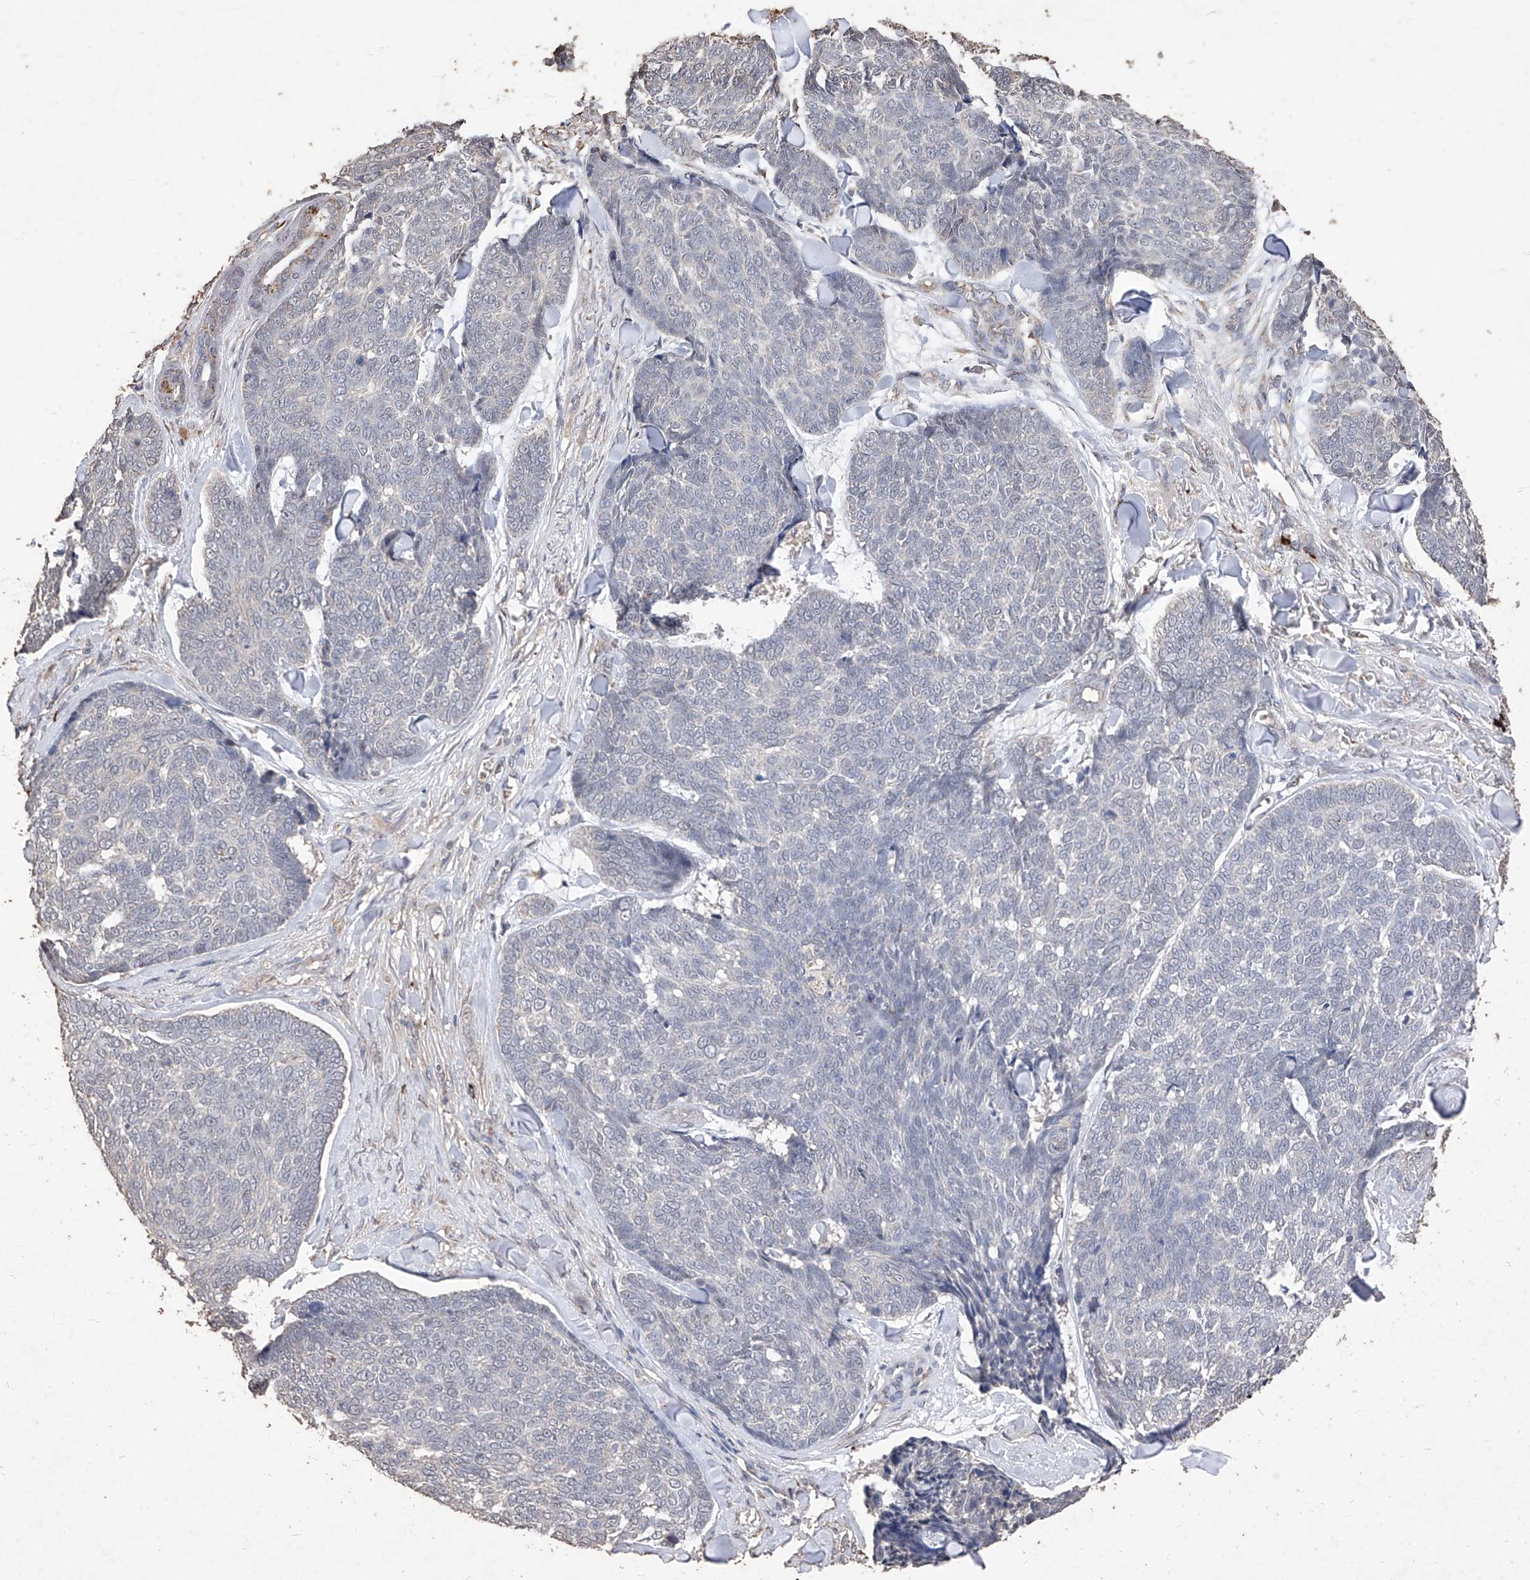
{"staining": {"intensity": "negative", "quantity": "none", "location": "none"}, "tissue": "skin cancer", "cell_type": "Tumor cells", "image_type": "cancer", "snomed": [{"axis": "morphology", "description": "Basal cell carcinoma"}, {"axis": "topography", "description": "Skin"}], "caption": "A histopathology image of human skin cancer (basal cell carcinoma) is negative for staining in tumor cells.", "gene": "EML1", "patient": {"sex": "male", "age": 84}}